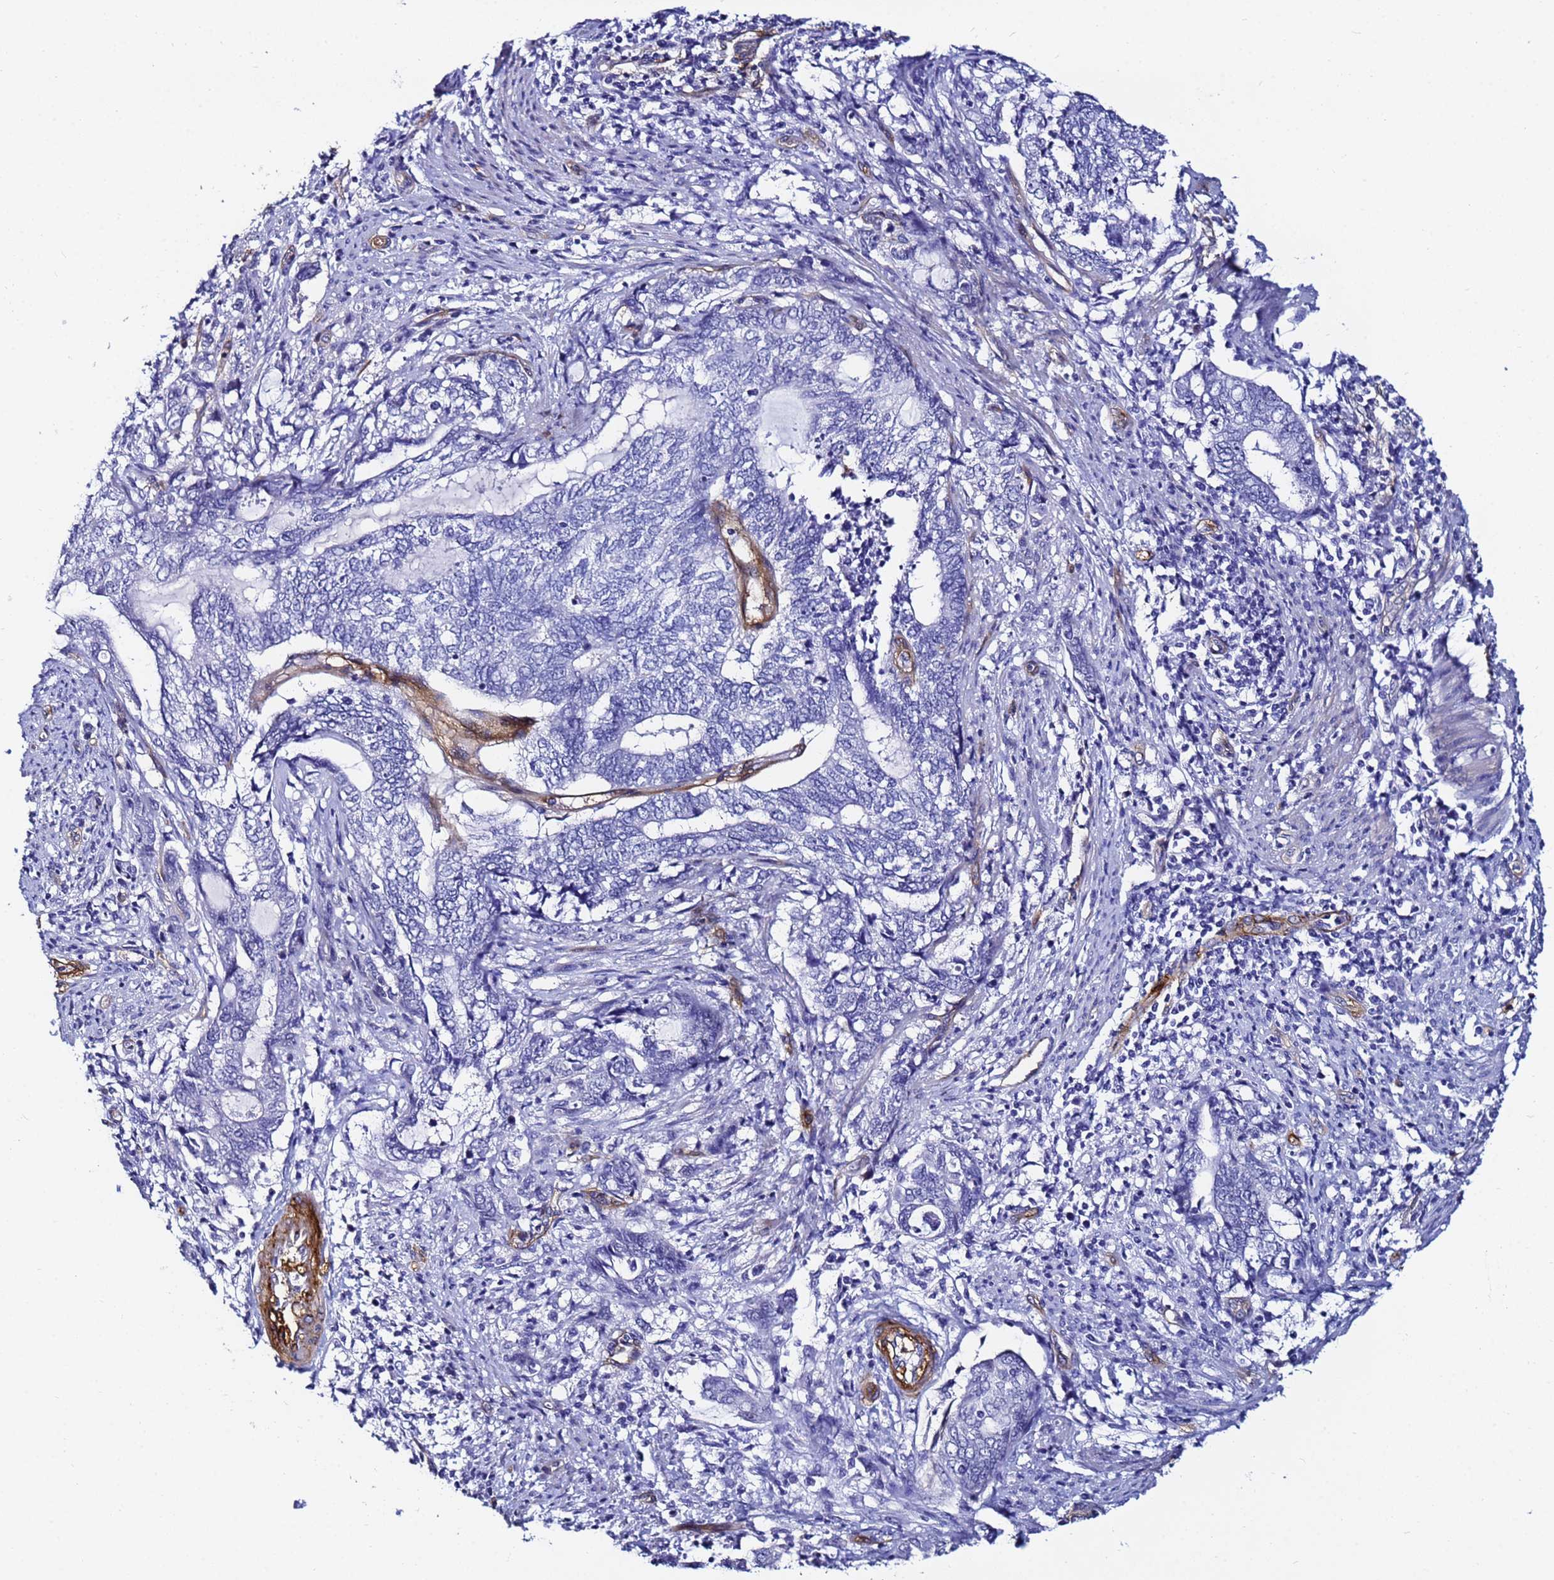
{"staining": {"intensity": "negative", "quantity": "none", "location": "none"}, "tissue": "endometrial cancer", "cell_type": "Tumor cells", "image_type": "cancer", "snomed": [{"axis": "morphology", "description": "Adenocarcinoma, NOS"}, {"axis": "topography", "description": "Uterus"}, {"axis": "topography", "description": "Endometrium"}], "caption": "Endometrial adenocarcinoma stained for a protein using immunohistochemistry reveals no expression tumor cells.", "gene": "DEFB104A", "patient": {"sex": "female", "age": 70}}